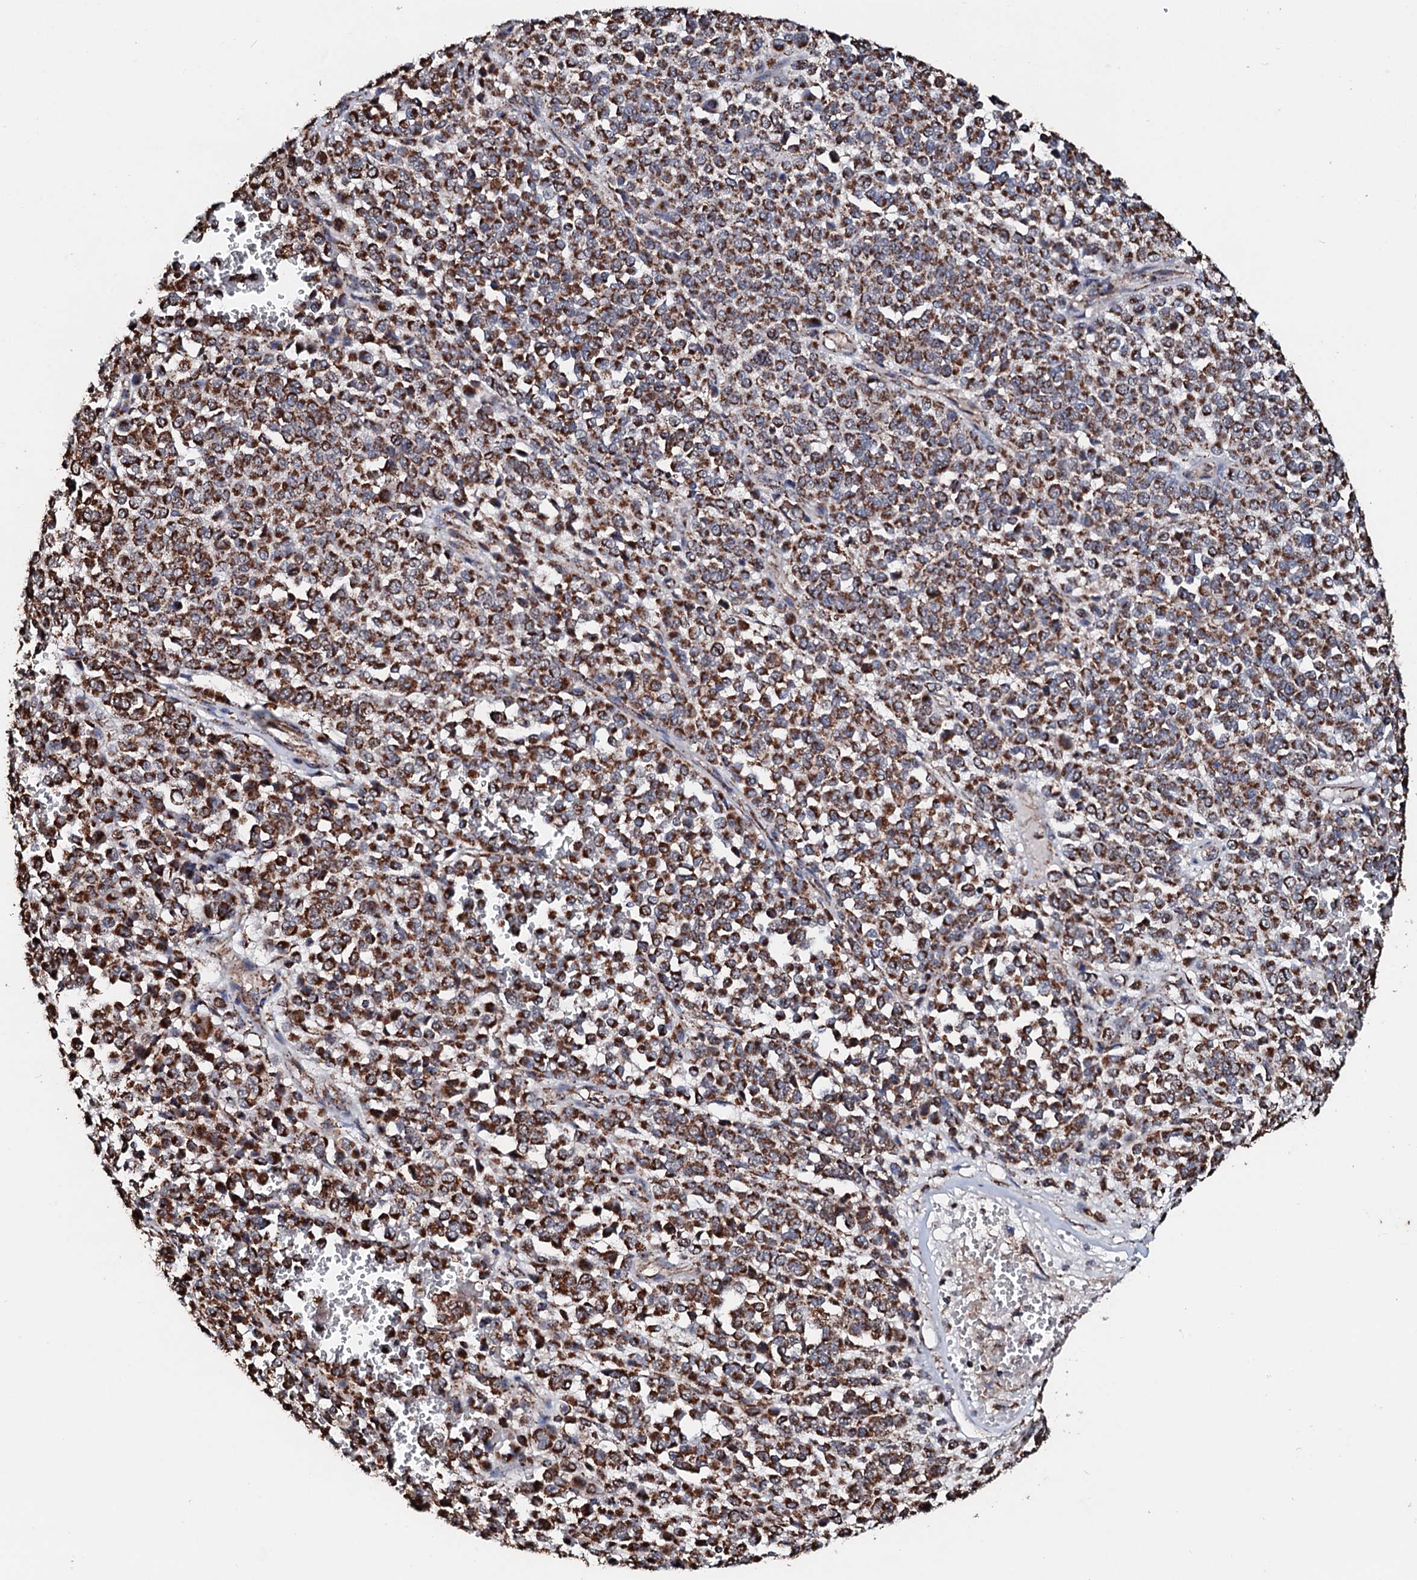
{"staining": {"intensity": "strong", "quantity": ">75%", "location": "cytoplasmic/membranous"}, "tissue": "melanoma", "cell_type": "Tumor cells", "image_type": "cancer", "snomed": [{"axis": "morphology", "description": "Malignant melanoma, Metastatic site"}, {"axis": "topography", "description": "Pancreas"}], "caption": "Protein staining shows strong cytoplasmic/membranous positivity in about >75% of tumor cells in melanoma.", "gene": "SECISBP2L", "patient": {"sex": "female", "age": 30}}